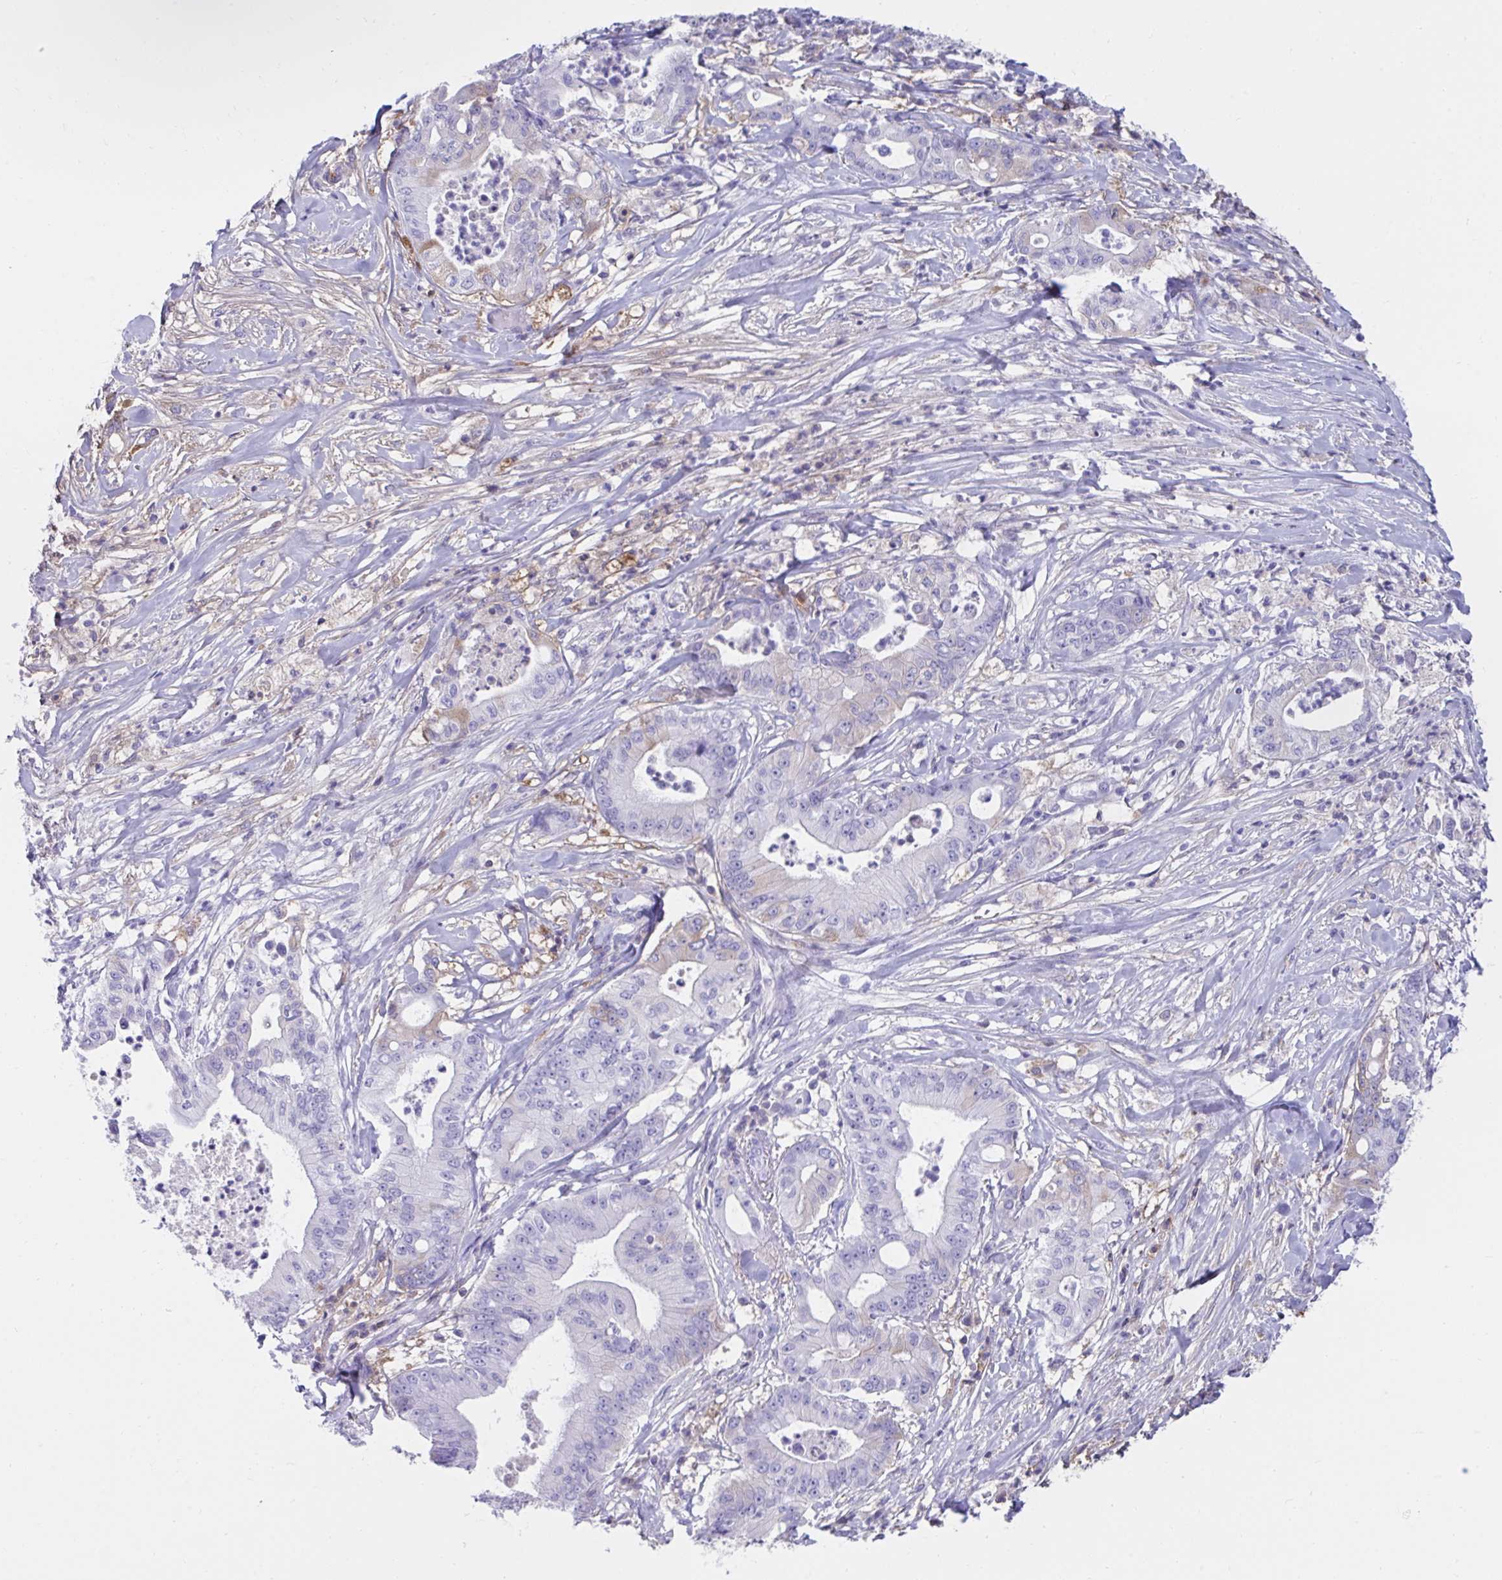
{"staining": {"intensity": "negative", "quantity": "none", "location": "none"}, "tissue": "pancreatic cancer", "cell_type": "Tumor cells", "image_type": "cancer", "snomed": [{"axis": "morphology", "description": "Adenocarcinoma, NOS"}, {"axis": "topography", "description": "Pancreas"}], "caption": "DAB (3,3'-diaminobenzidine) immunohistochemical staining of human adenocarcinoma (pancreatic) reveals no significant staining in tumor cells.", "gene": "SMIM9", "patient": {"sex": "male", "age": 71}}